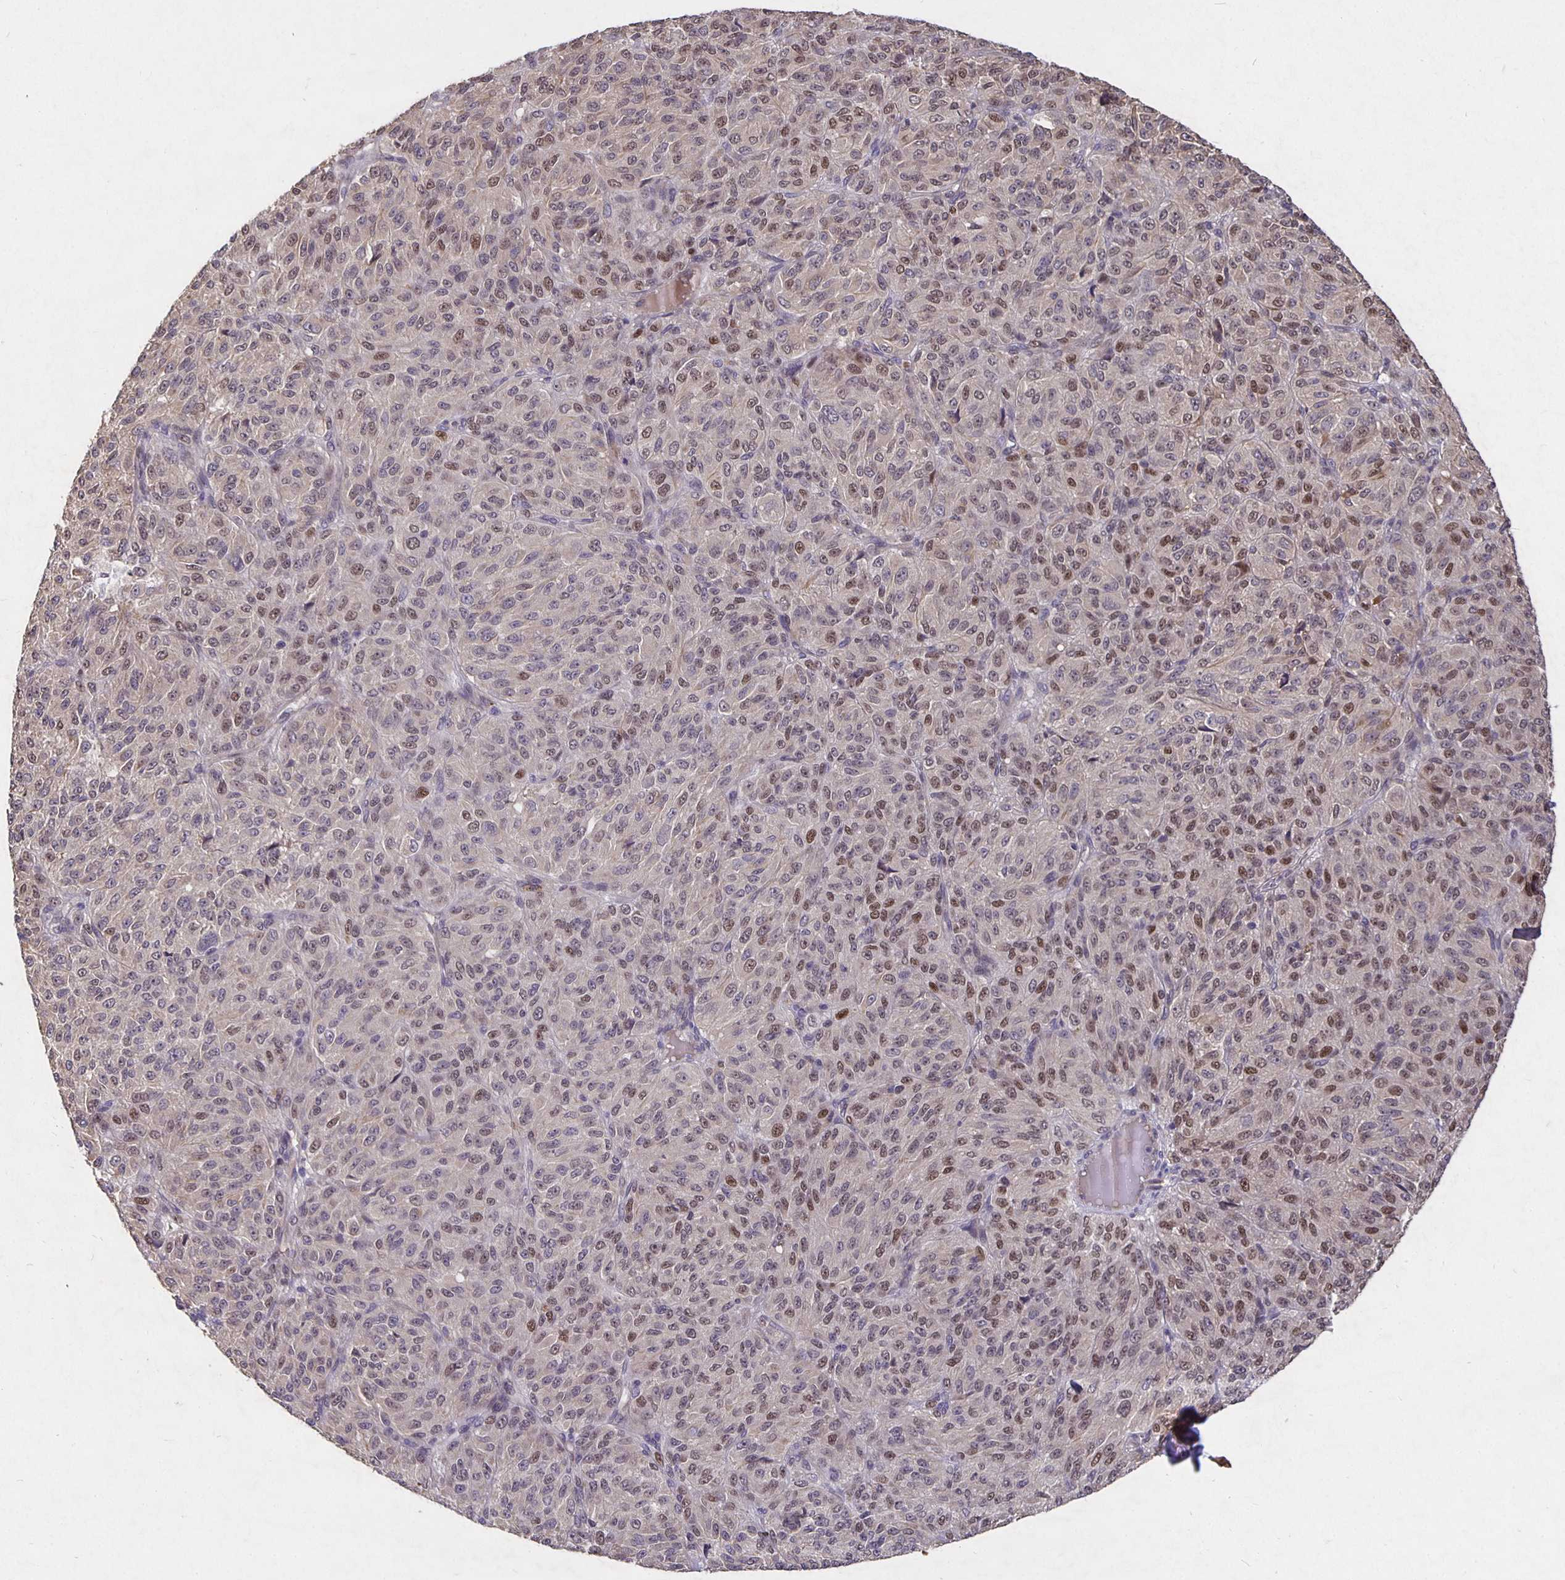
{"staining": {"intensity": "moderate", "quantity": "25%-75%", "location": "nuclear"}, "tissue": "melanoma", "cell_type": "Tumor cells", "image_type": "cancer", "snomed": [{"axis": "morphology", "description": "Malignant melanoma, Metastatic site"}, {"axis": "topography", "description": "Brain"}], "caption": "Immunohistochemical staining of melanoma shows medium levels of moderate nuclear protein expression in about 25%-75% of tumor cells. The protein is stained brown, and the nuclei are stained in blue (DAB IHC with brightfield microscopy, high magnification).", "gene": "NOG", "patient": {"sex": "female", "age": 56}}